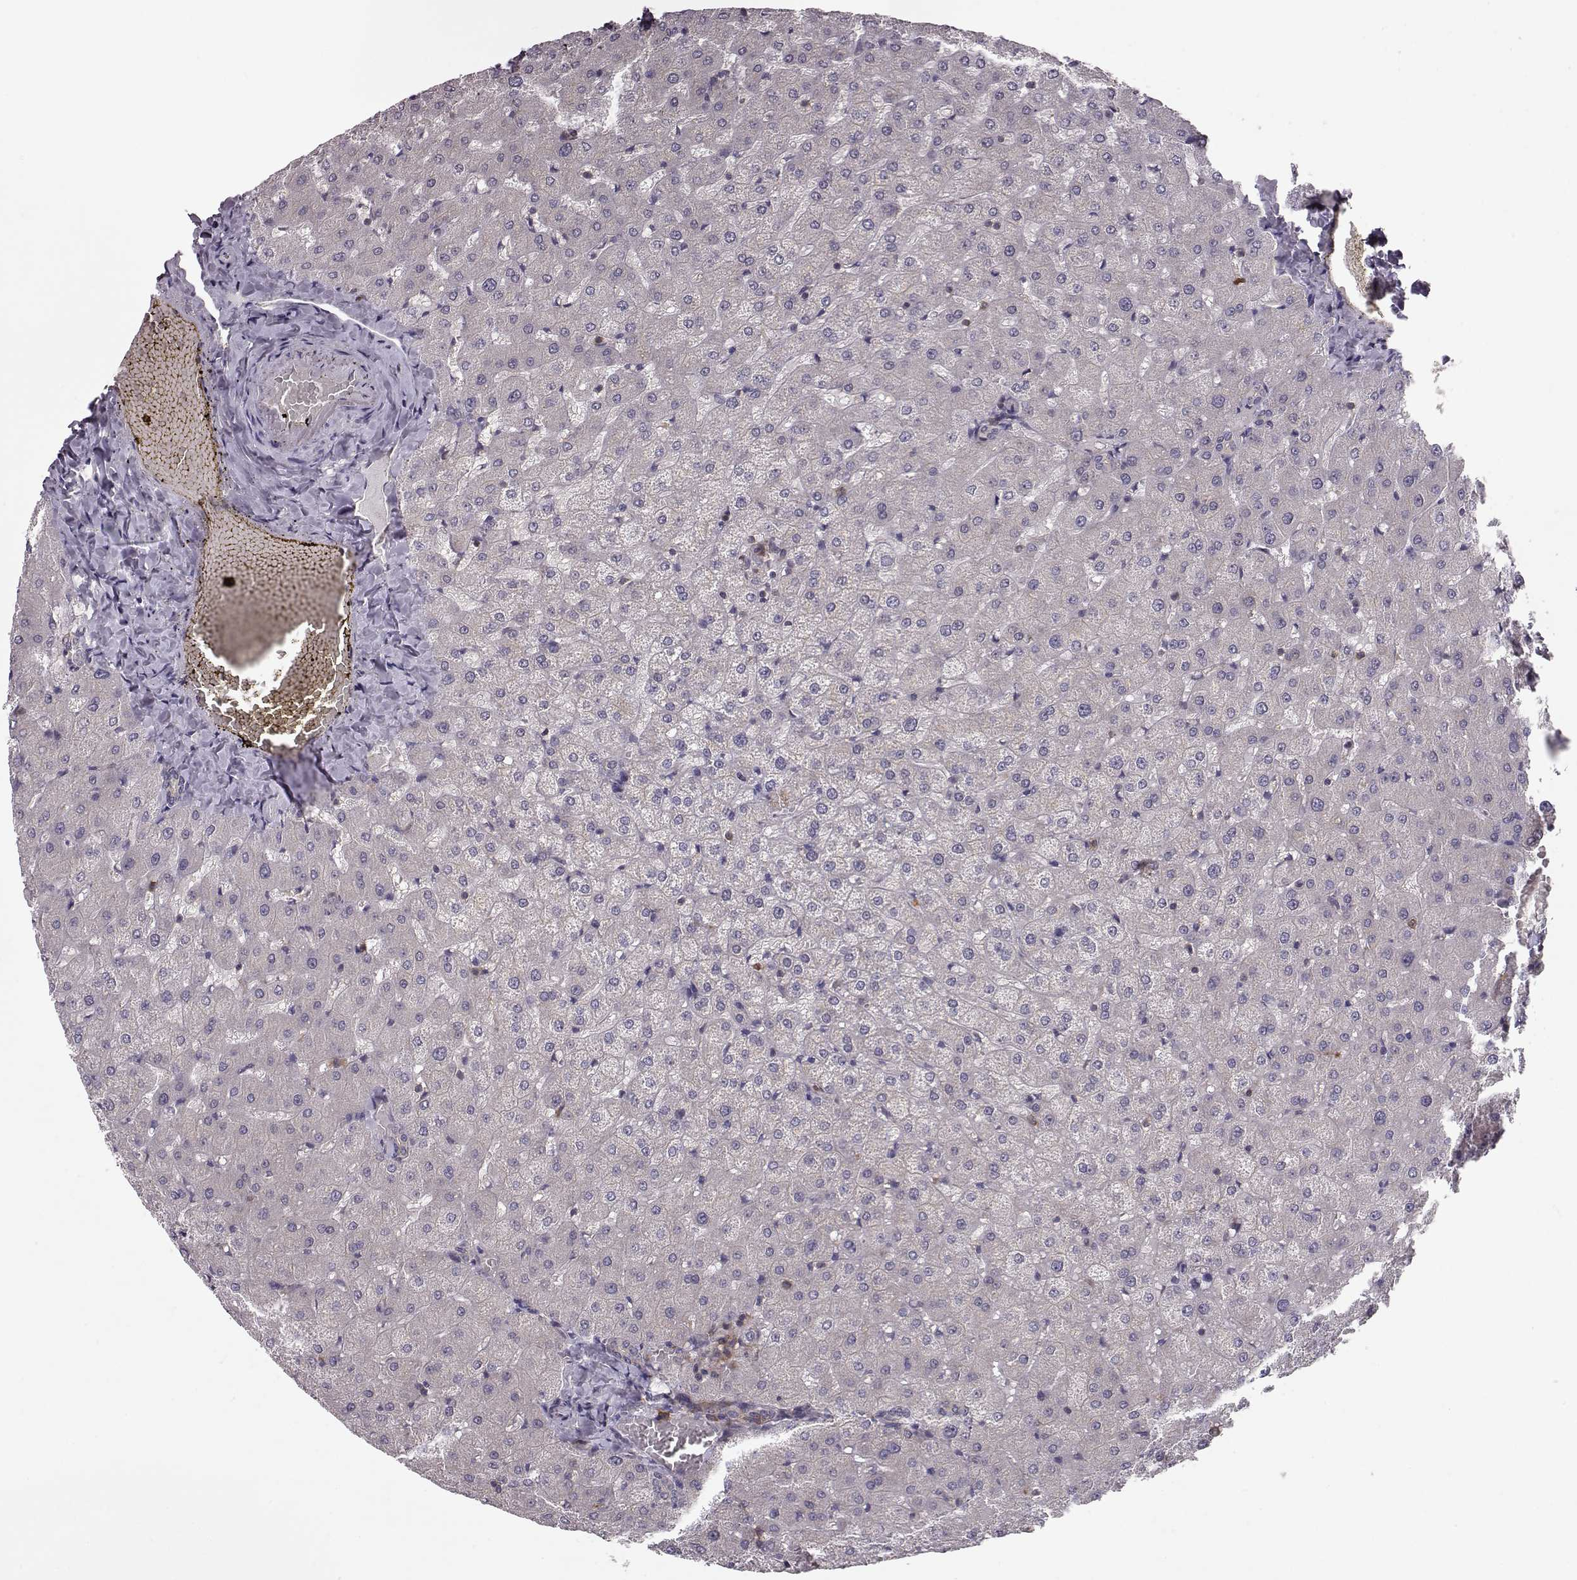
{"staining": {"intensity": "negative", "quantity": "none", "location": "none"}, "tissue": "liver", "cell_type": "Cholangiocytes", "image_type": "normal", "snomed": [{"axis": "morphology", "description": "Normal tissue, NOS"}, {"axis": "topography", "description": "Liver"}], "caption": "Immunohistochemistry (IHC) image of benign liver stained for a protein (brown), which demonstrates no positivity in cholangiocytes.", "gene": "RANBP1", "patient": {"sex": "female", "age": 50}}